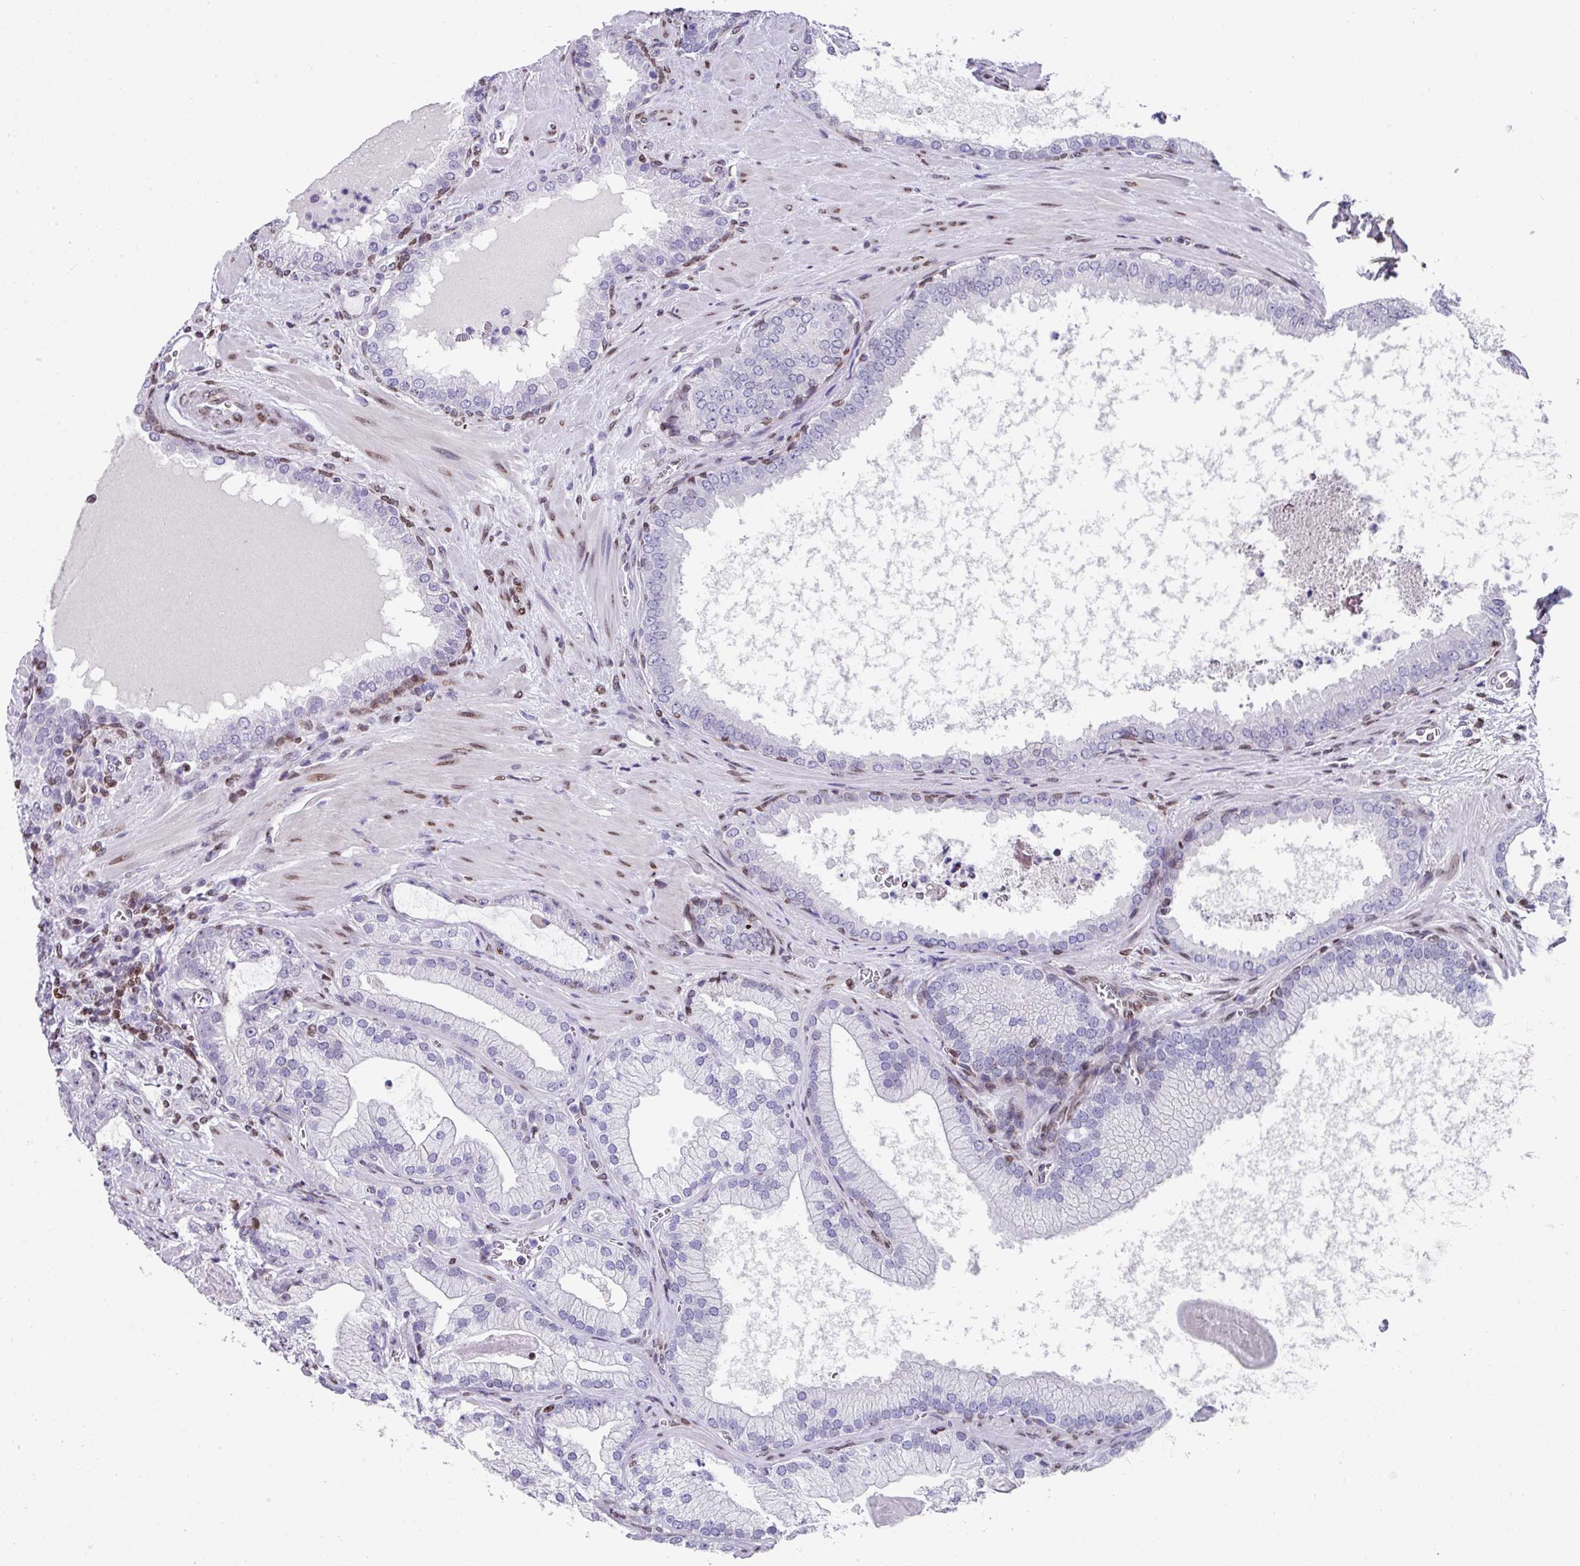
{"staining": {"intensity": "negative", "quantity": "none", "location": "none"}, "tissue": "prostate cancer", "cell_type": "Tumor cells", "image_type": "cancer", "snomed": [{"axis": "morphology", "description": "Adenocarcinoma, High grade"}, {"axis": "topography", "description": "Prostate"}], "caption": "Tumor cells show no significant protein expression in high-grade adenocarcinoma (prostate). The staining was performed using DAB (3,3'-diaminobenzidine) to visualize the protein expression in brown, while the nuclei were stained in blue with hematoxylin (Magnification: 20x).", "gene": "TCF3", "patient": {"sex": "male", "age": 68}}